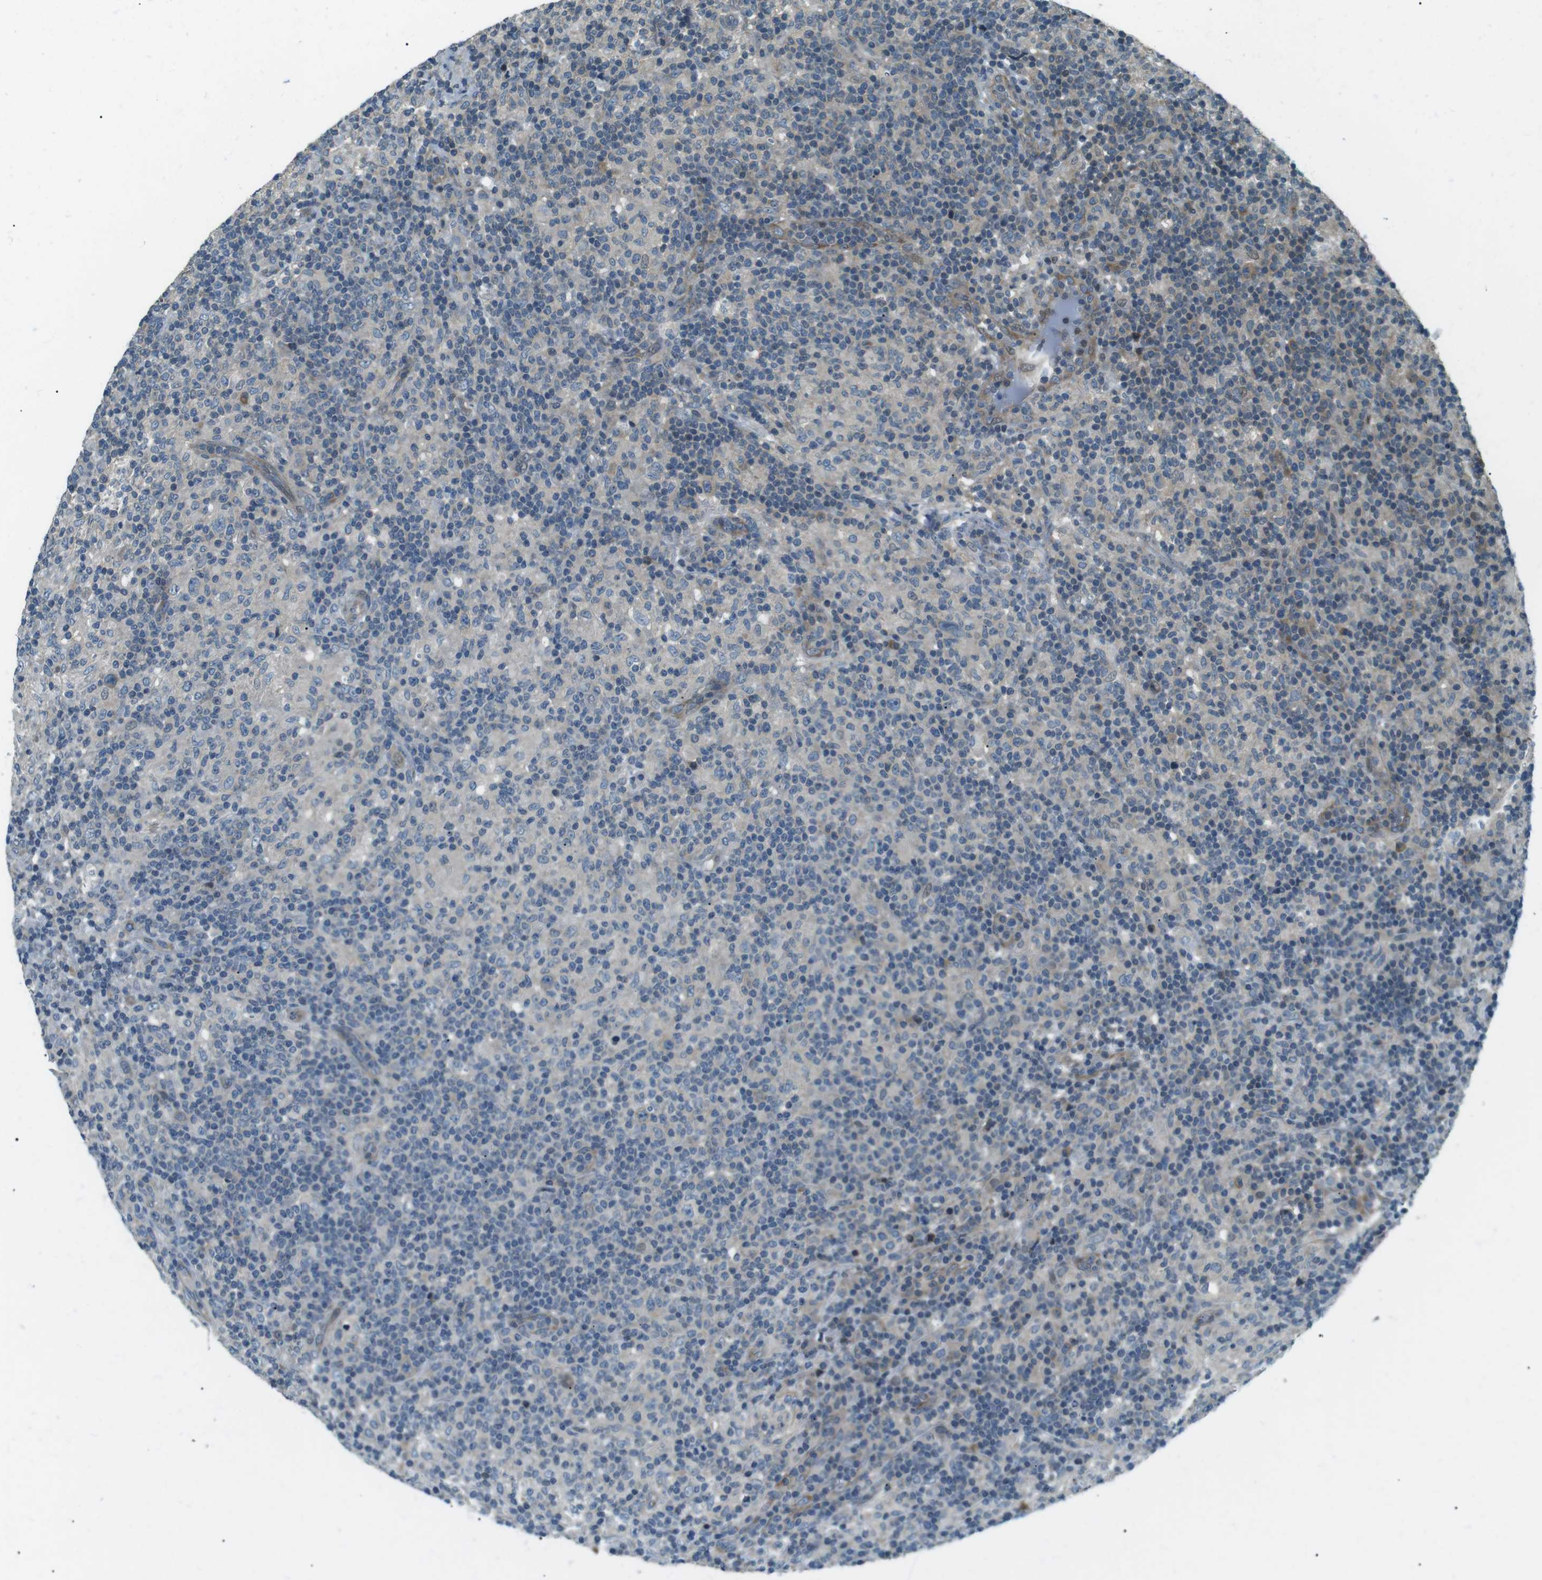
{"staining": {"intensity": "weak", "quantity": "<25%", "location": "cytoplasmic/membranous"}, "tissue": "lymphoma", "cell_type": "Tumor cells", "image_type": "cancer", "snomed": [{"axis": "morphology", "description": "Hodgkin's disease, NOS"}, {"axis": "topography", "description": "Lymph node"}], "caption": "A high-resolution histopathology image shows immunohistochemistry (IHC) staining of lymphoma, which shows no significant expression in tumor cells.", "gene": "TMEM74", "patient": {"sex": "male", "age": 70}}